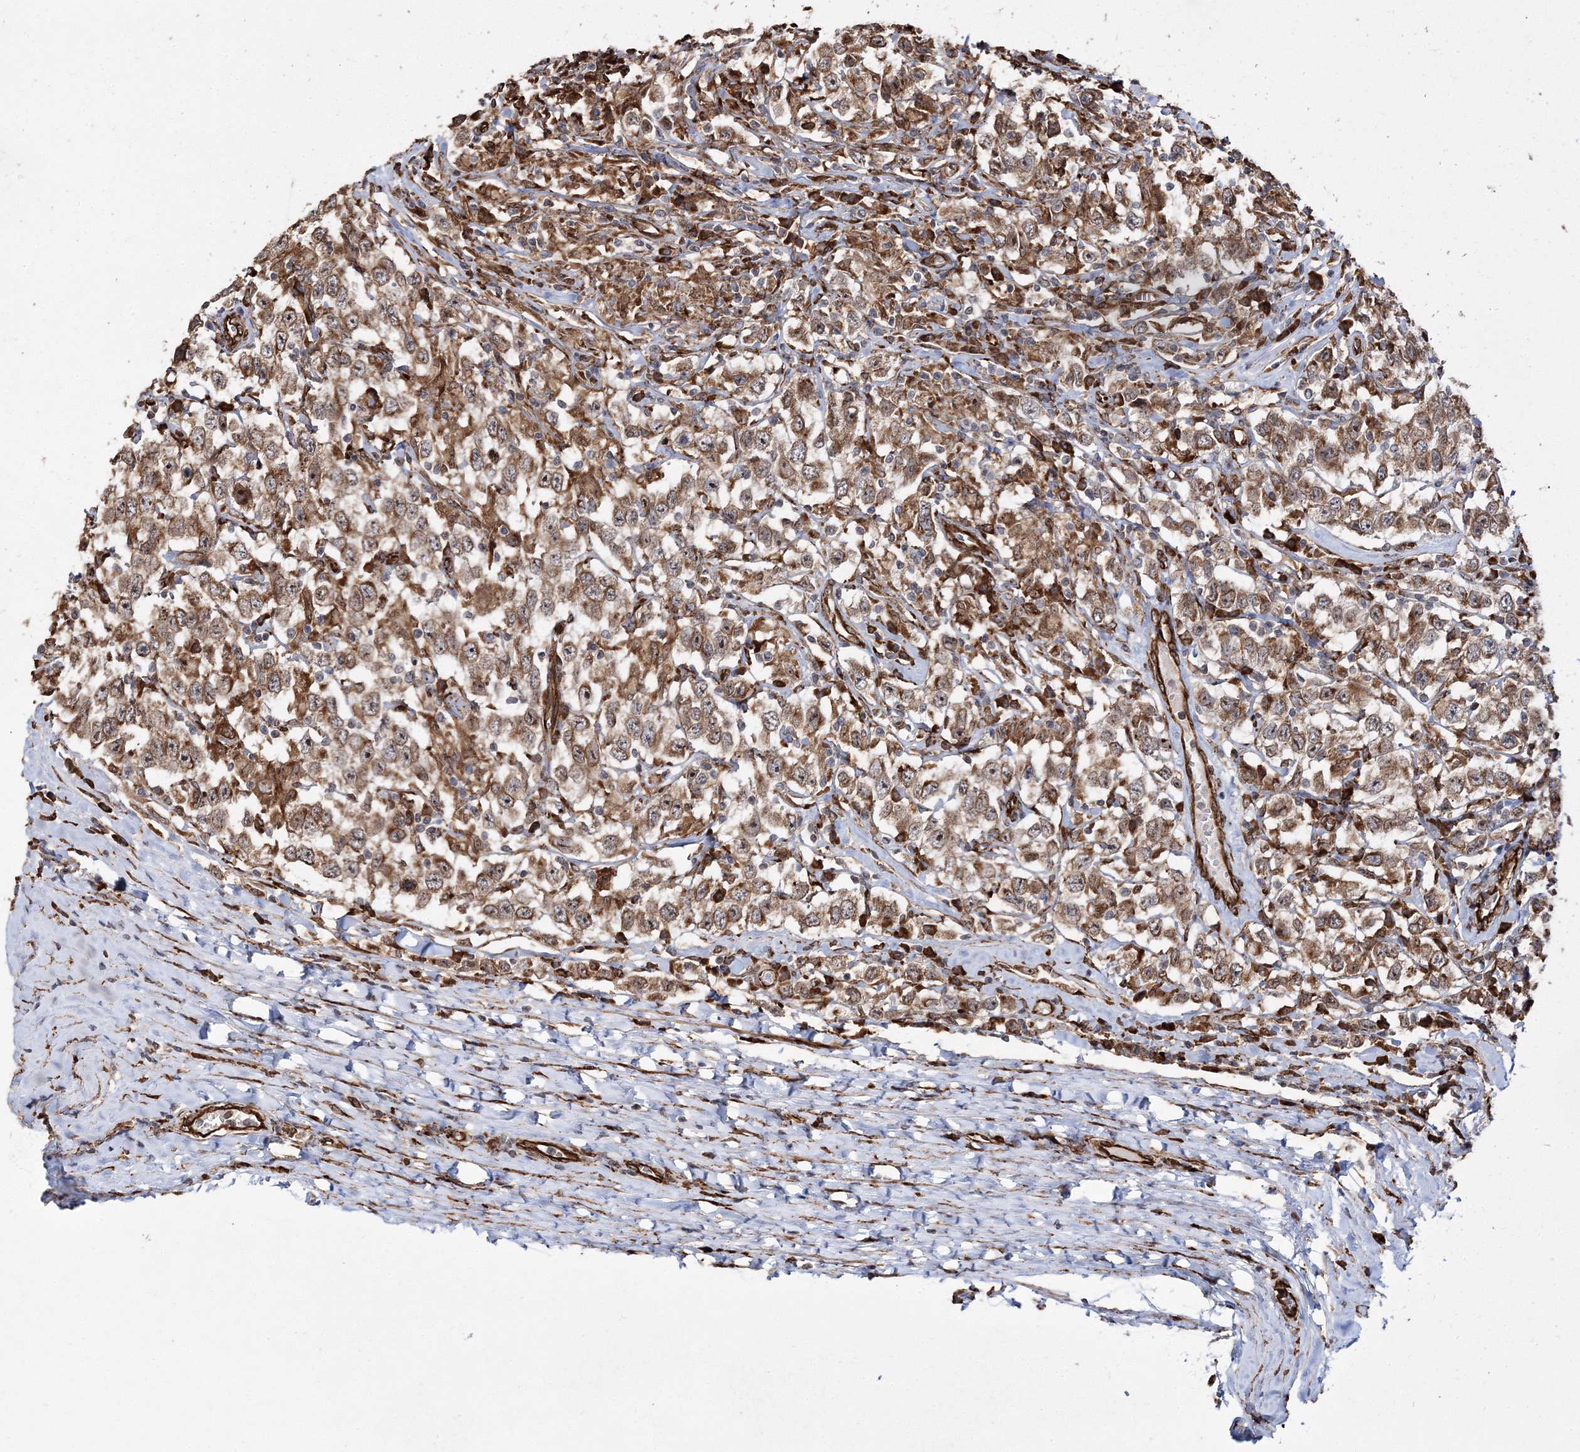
{"staining": {"intensity": "moderate", "quantity": ">75%", "location": "cytoplasmic/membranous"}, "tissue": "testis cancer", "cell_type": "Tumor cells", "image_type": "cancer", "snomed": [{"axis": "morphology", "description": "Seminoma, NOS"}, {"axis": "topography", "description": "Testis"}], "caption": "Immunohistochemistry (IHC) staining of testis seminoma, which exhibits medium levels of moderate cytoplasmic/membranous staining in about >75% of tumor cells indicating moderate cytoplasmic/membranous protein staining. The staining was performed using DAB (brown) for protein detection and nuclei were counterstained in hematoxylin (blue).", "gene": "SCRN3", "patient": {"sex": "male", "age": 41}}